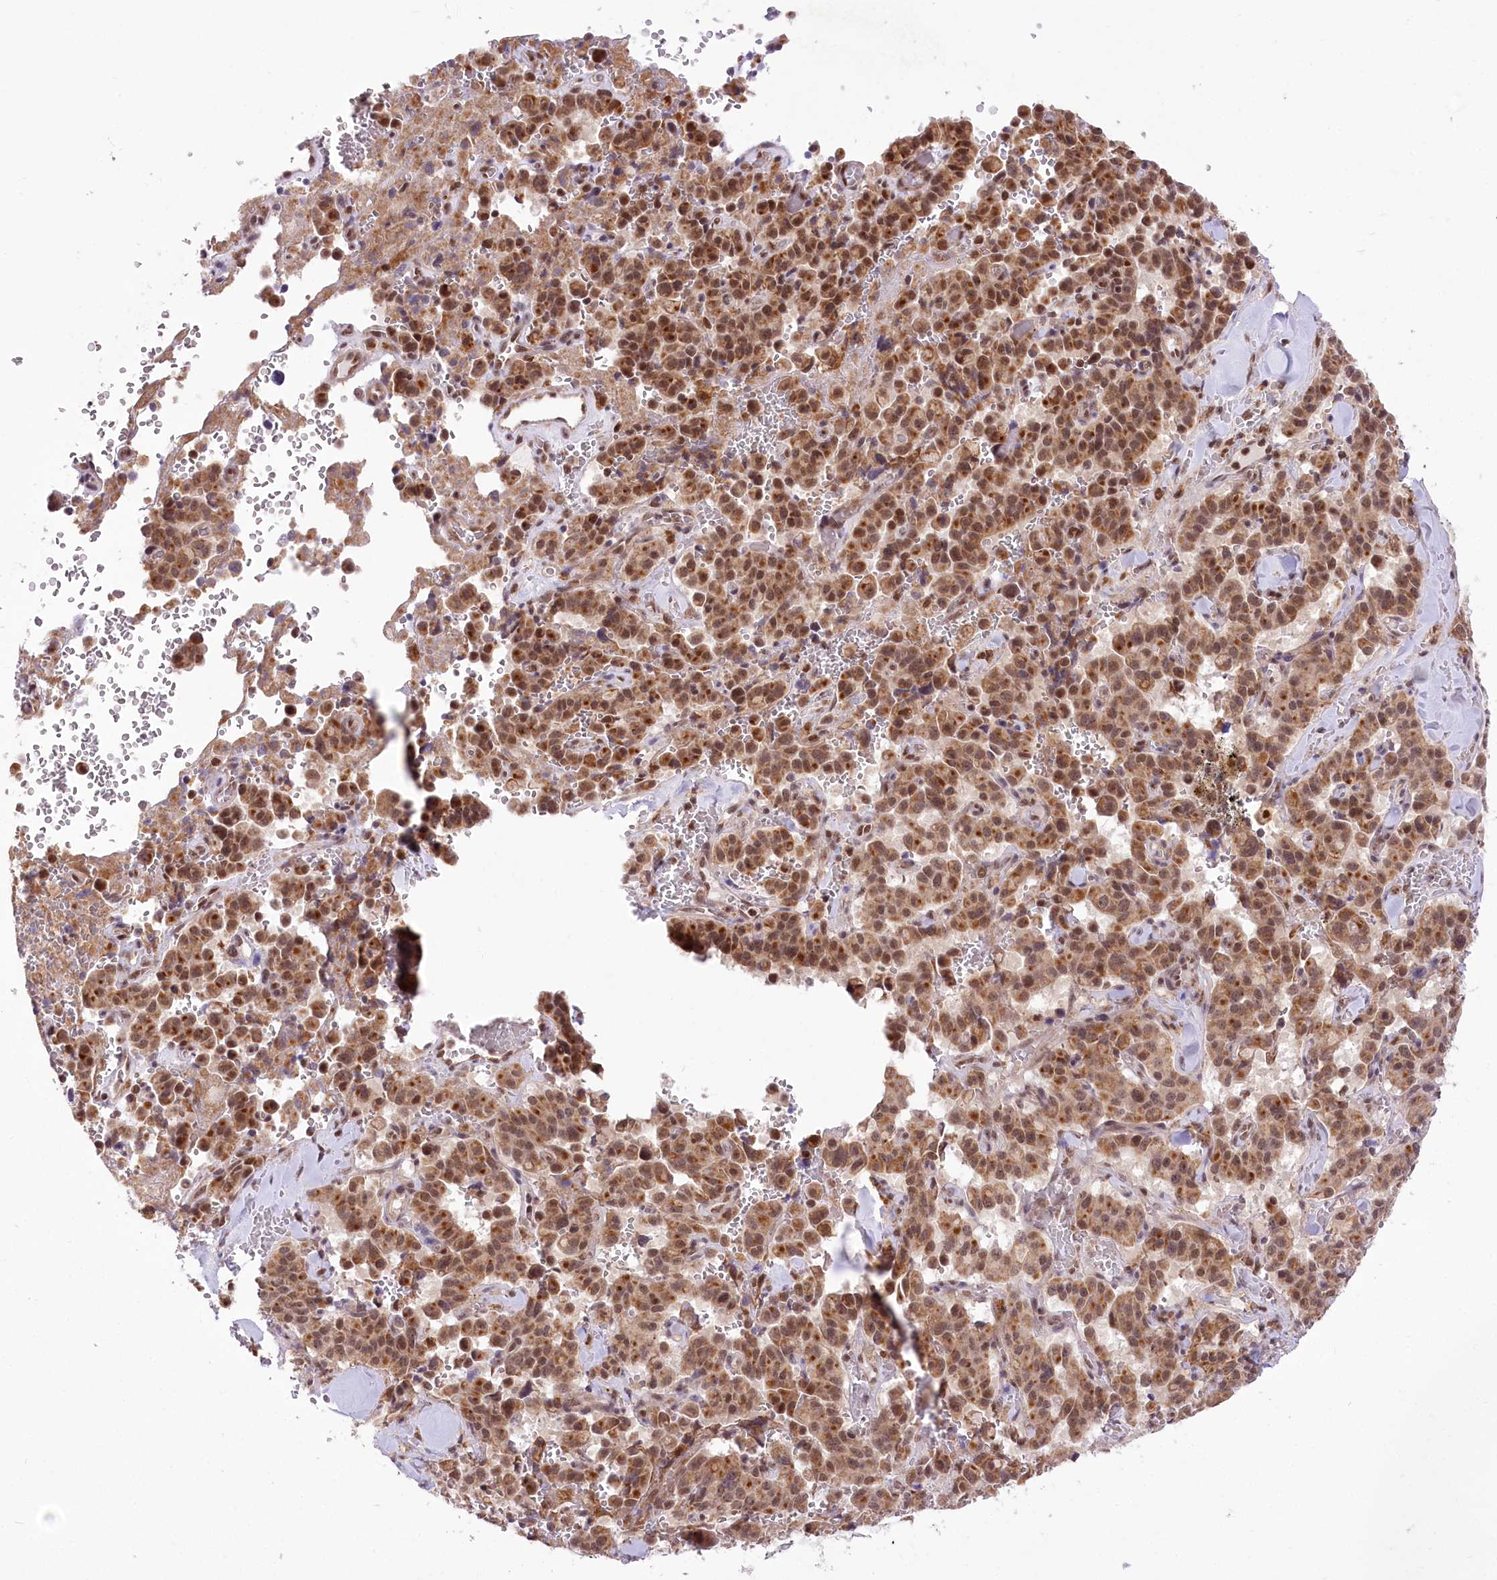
{"staining": {"intensity": "moderate", "quantity": ">75%", "location": "cytoplasmic/membranous,nuclear"}, "tissue": "pancreatic cancer", "cell_type": "Tumor cells", "image_type": "cancer", "snomed": [{"axis": "morphology", "description": "Adenocarcinoma, NOS"}, {"axis": "topography", "description": "Pancreas"}], "caption": "This micrograph exhibits pancreatic adenocarcinoma stained with immunohistochemistry (IHC) to label a protein in brown. The cytoplasmic/membranous and nuclear of tumor cells show moderate positivity for the protein. Nuclei are counter-stained blue.", "gene": "ZMAT2", "patient": {"sex": "male", "age": 65}}